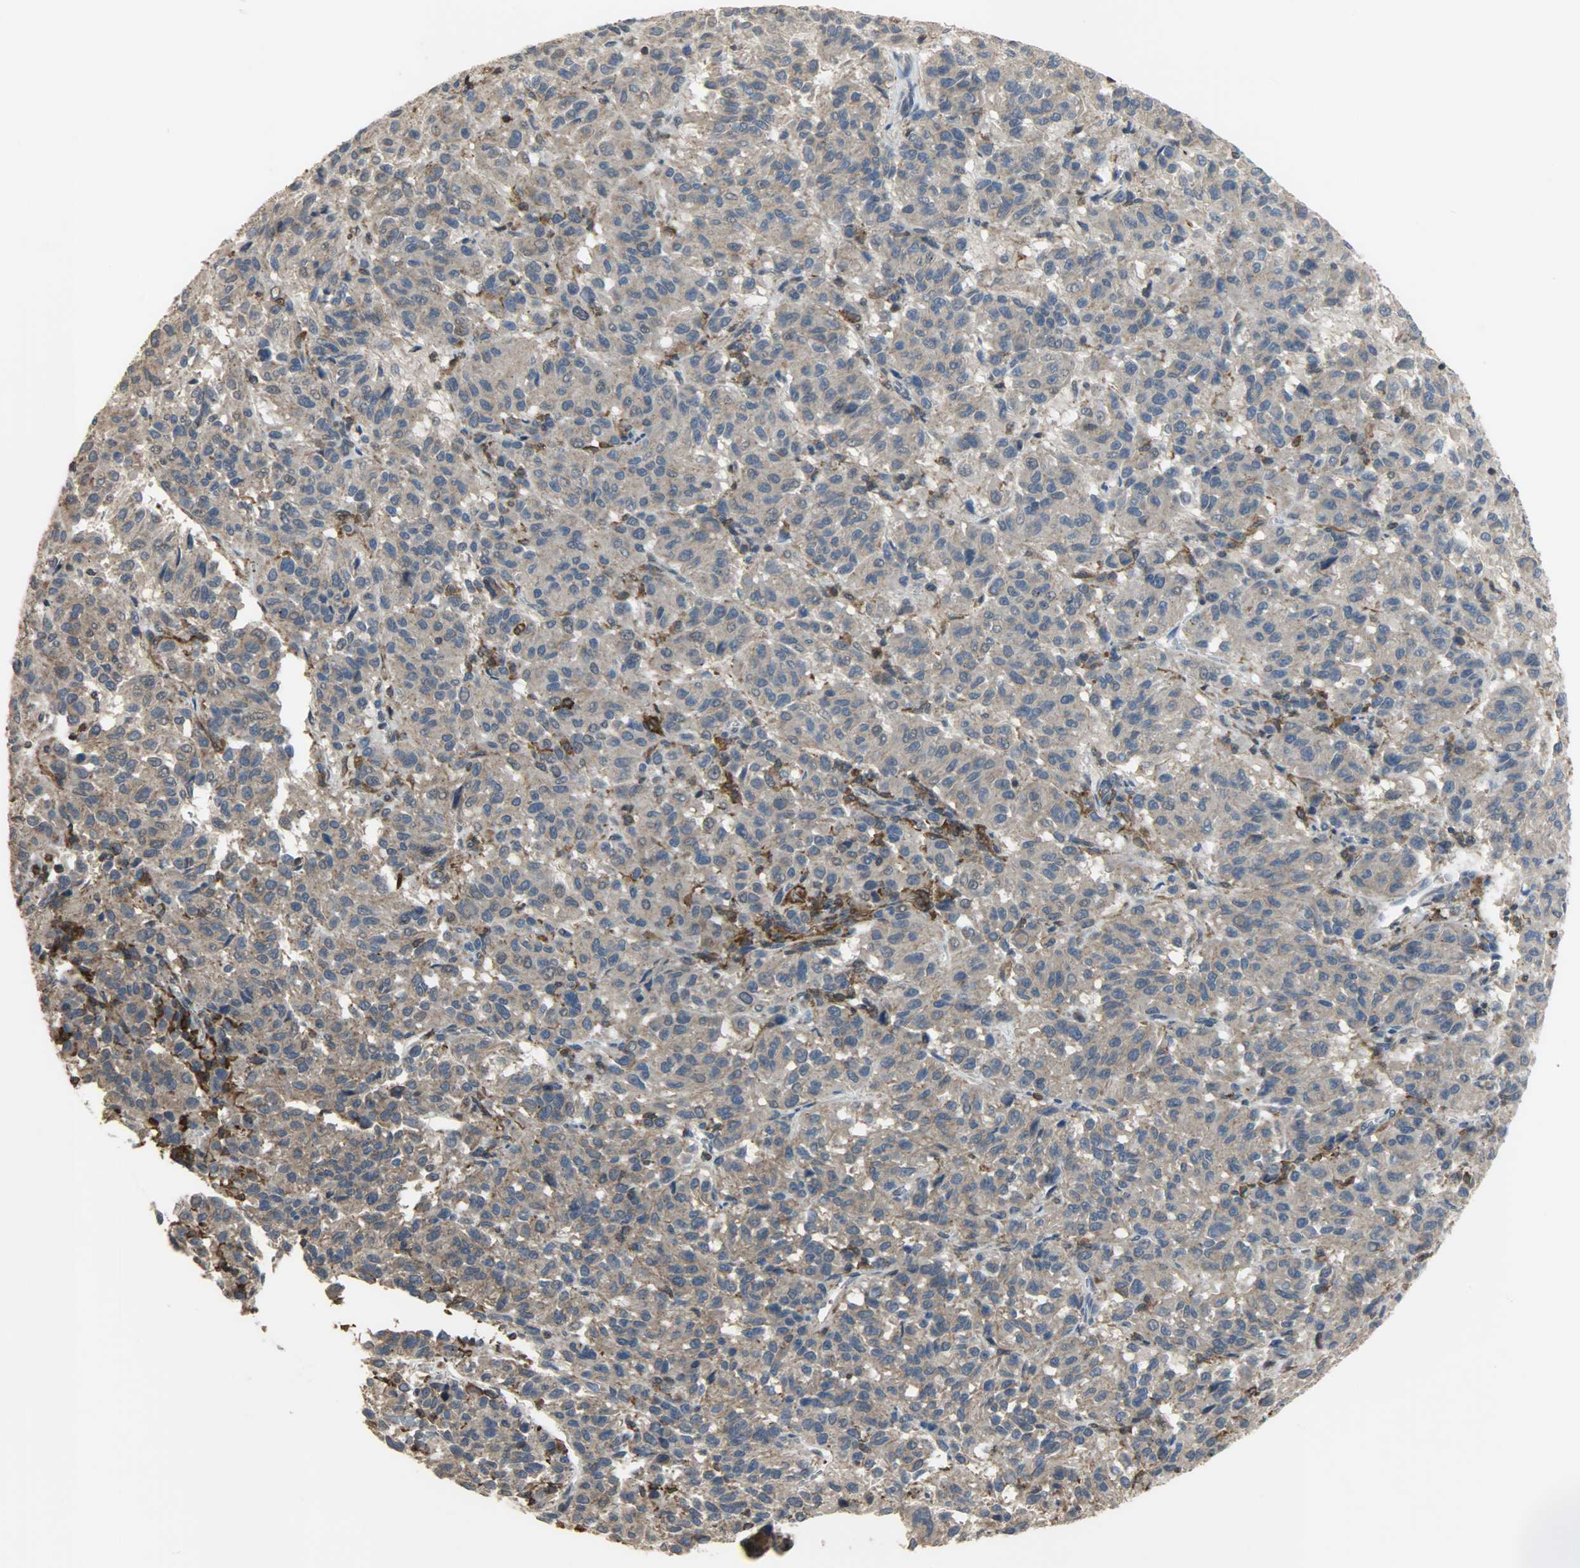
{"staining": {"intensity": "weak", "quantity": "25%-75%", "location": "cytoplasmic/membranous"}, "tissue": "melanoma", "cell_type": "Tumor cells", "image_type": "cancer", "snomed": [{"axis": "morphology", "description": "Malignant melanoma, Metastatic site"}, {"axis": "topography", "description": "Lung"}], "caption": "Melanoma was stained to show a protein in brown. There is low levels of weak cytoplasmic/membranous expression in about 25%-75% of tumor cells.", "gene": "SKAP2", "patient": {"sex": "male", "age": 64}}